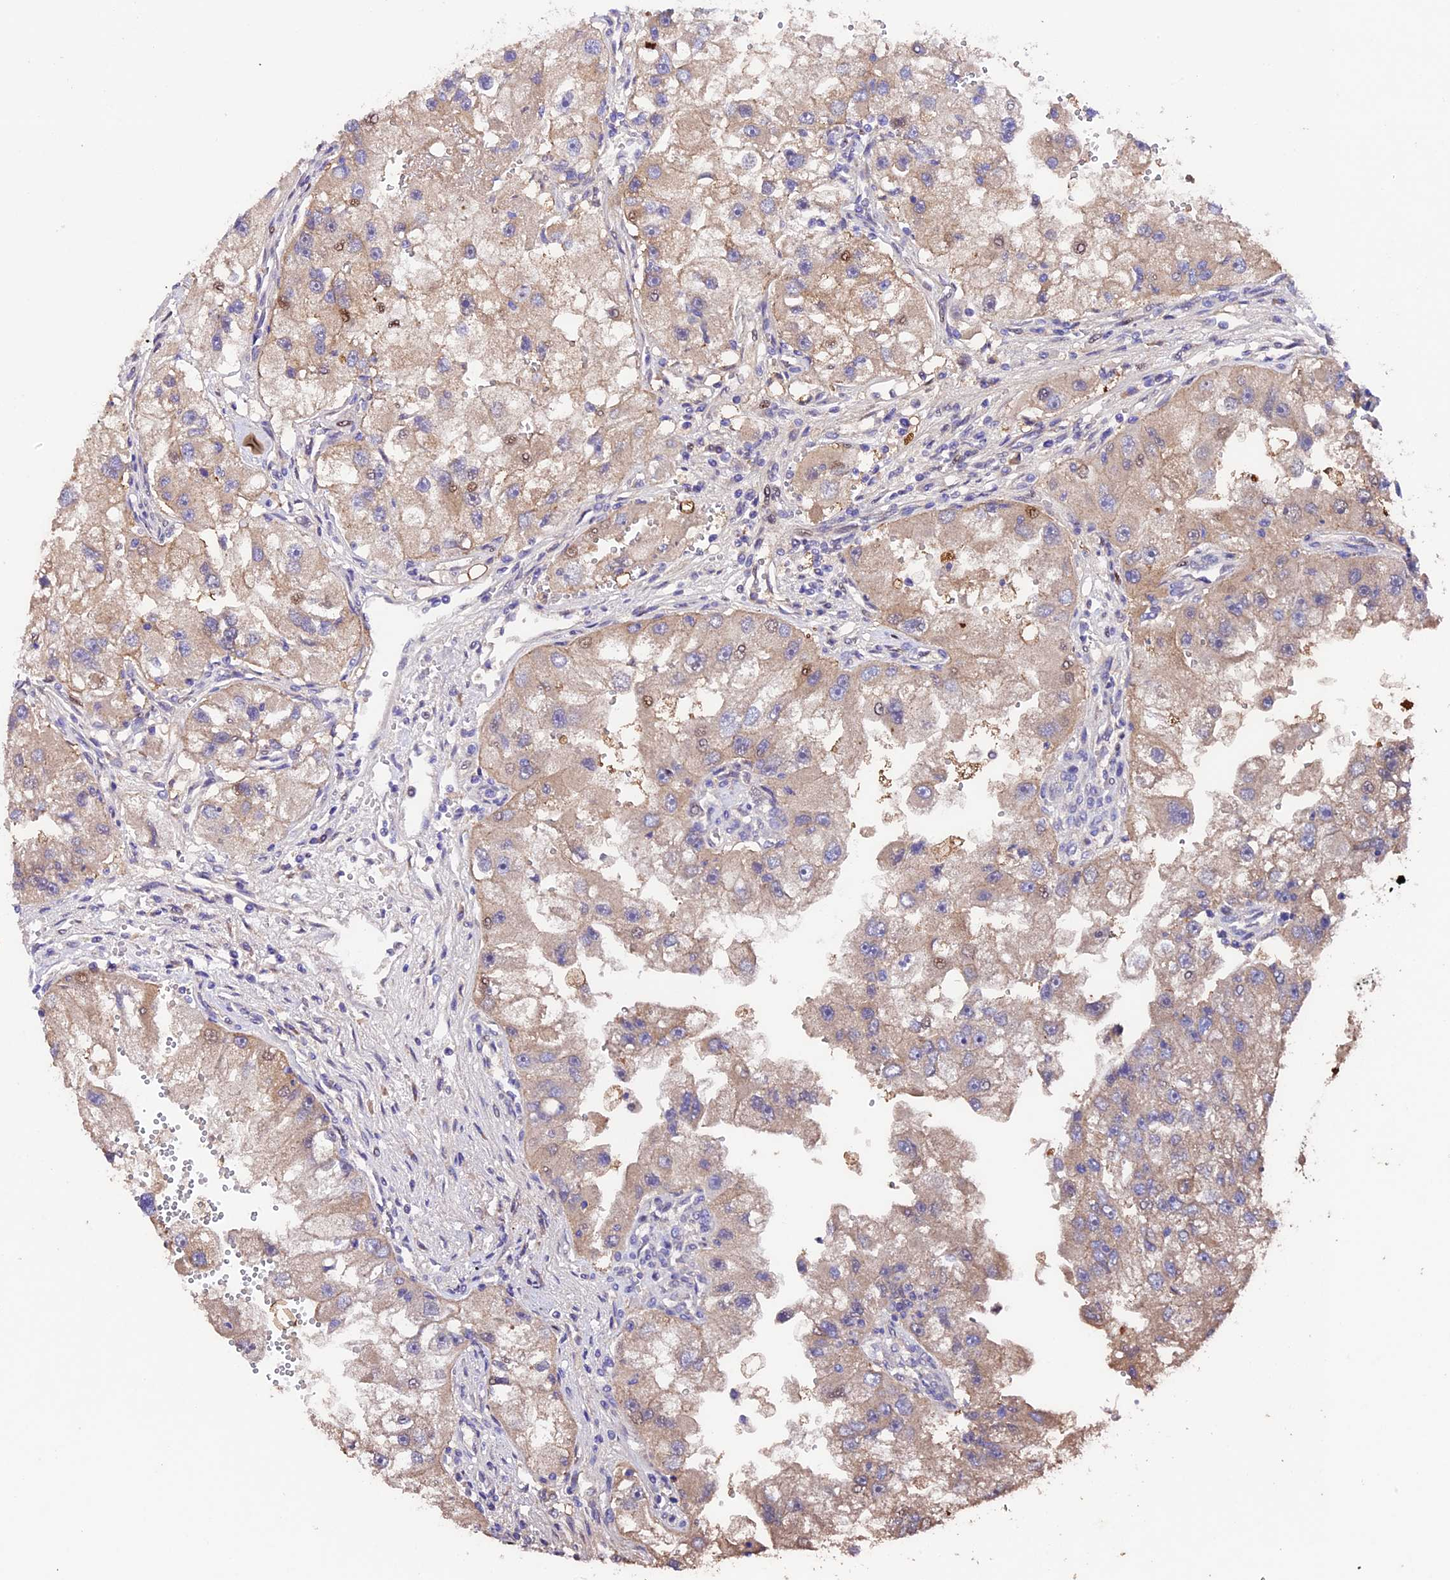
{"staining": {"intensity": "weak", "quantity": "25%-75%", "location": "cytoplasmic/membranous"}, "tissue": "renal cancer", "cell_type": "Tumor cells", "image_type": "cancer", "snomed": [{"axis": "morphology", "description": "Adenocarcinoma, NOS"}, {"axis": "topography", "description": "Kidney"}], "caption": "There is low levels of weak cytoplasmic/membranous expression in tumor cells of renal adenocarcinoma, as demonstrated by immunohistochemical staining (brown color).", "gene": "SBNO2", "patient": {"sex": "male", "age": 63}}